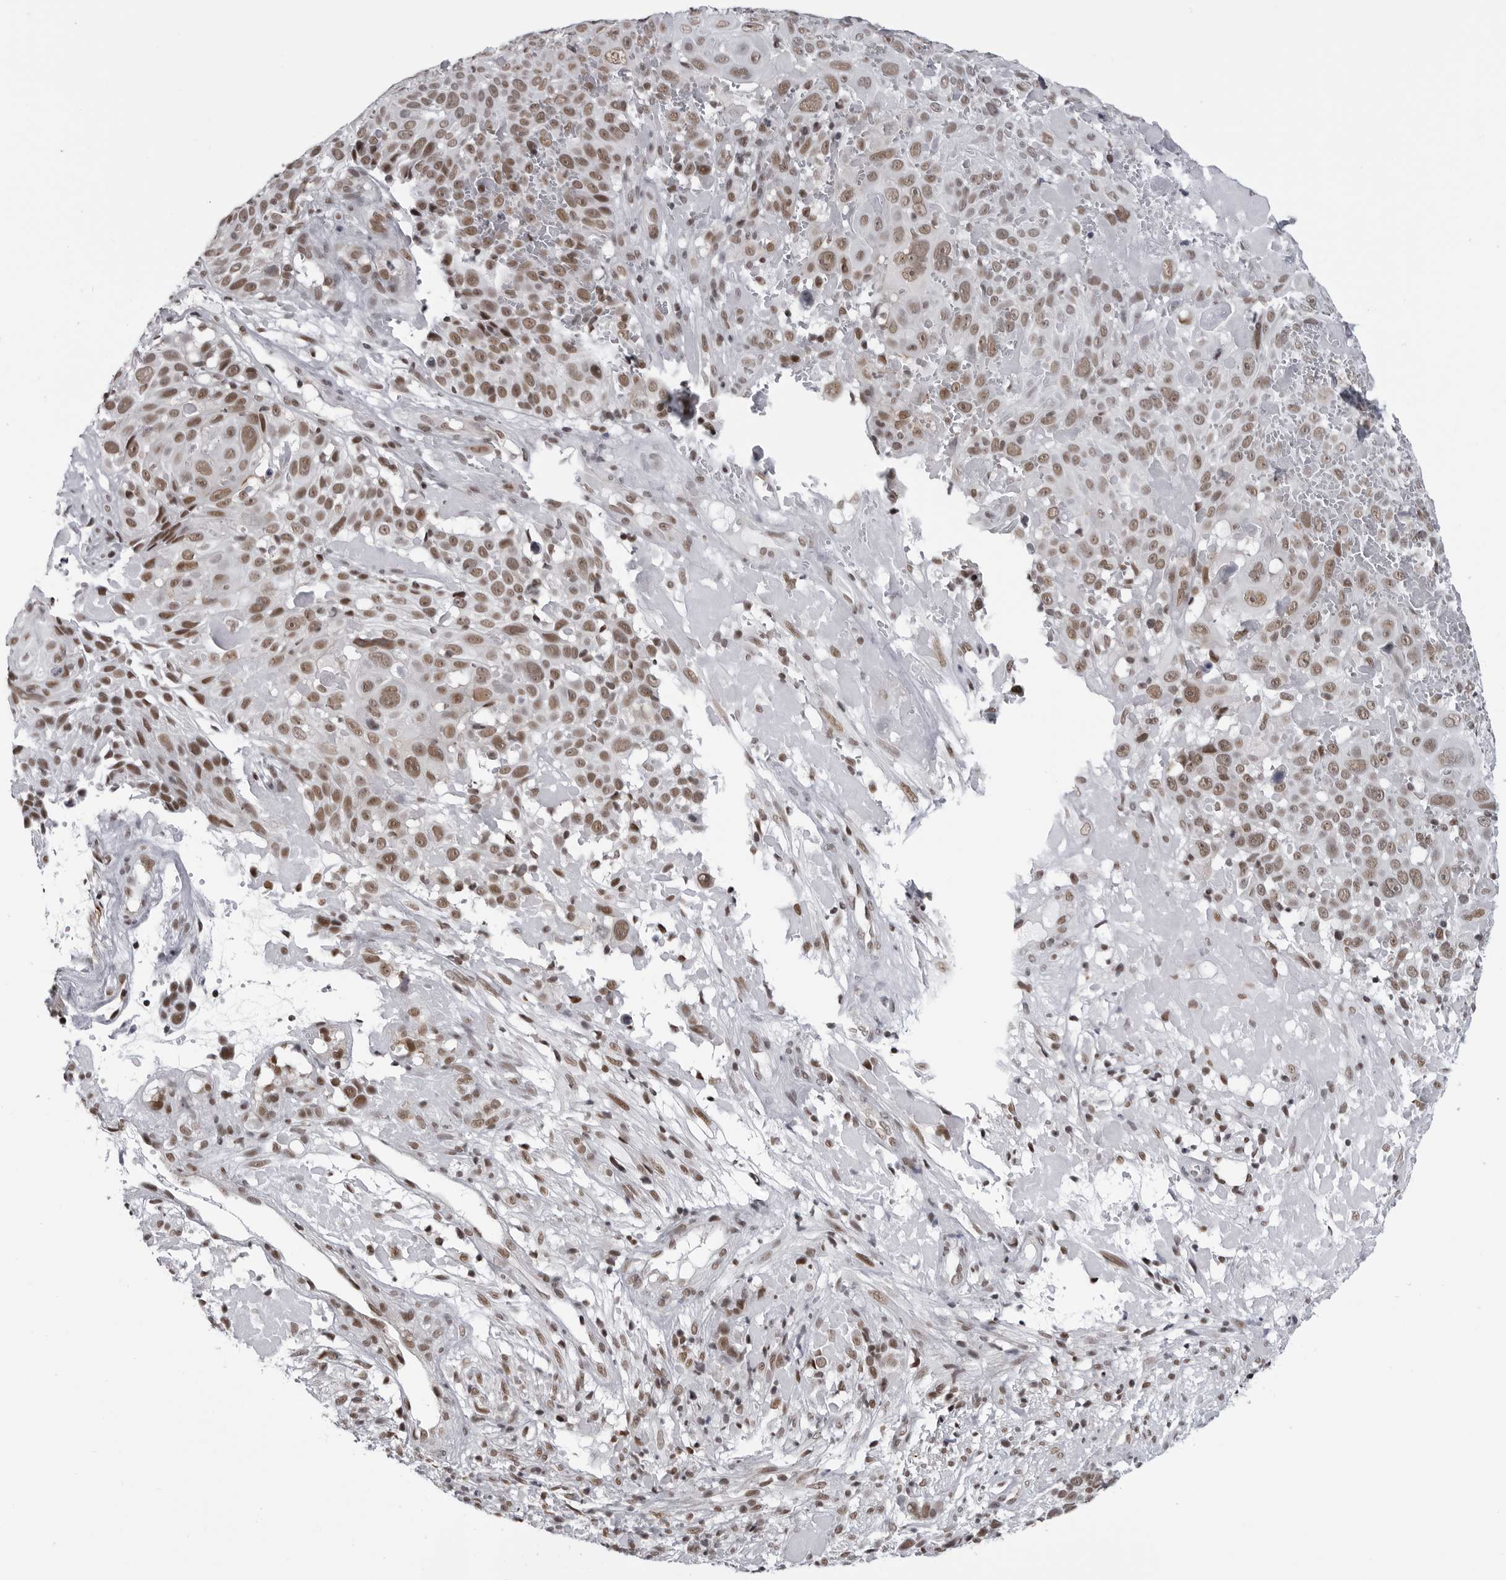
{"staining": {"intensity": "moderate", "quantity": ">75%", "location": "nuclear"}, "tissue": "cervical cancer", "cell_type": "Tumor cells", "image_type": "cancer", "snomed": [{"axis": "morphology", "description": "Squamous cell carcinoma, NOS"}, {"axis": "topography", "description": "Cervix"}], "caption": "Cervical cancer was stained to show a protein in brown. There is medium levels of moderate nuclear positivity in about >75% of tumor cells.", "gene": "RNF26", "patient": {"sex": "female", "age": 74}}